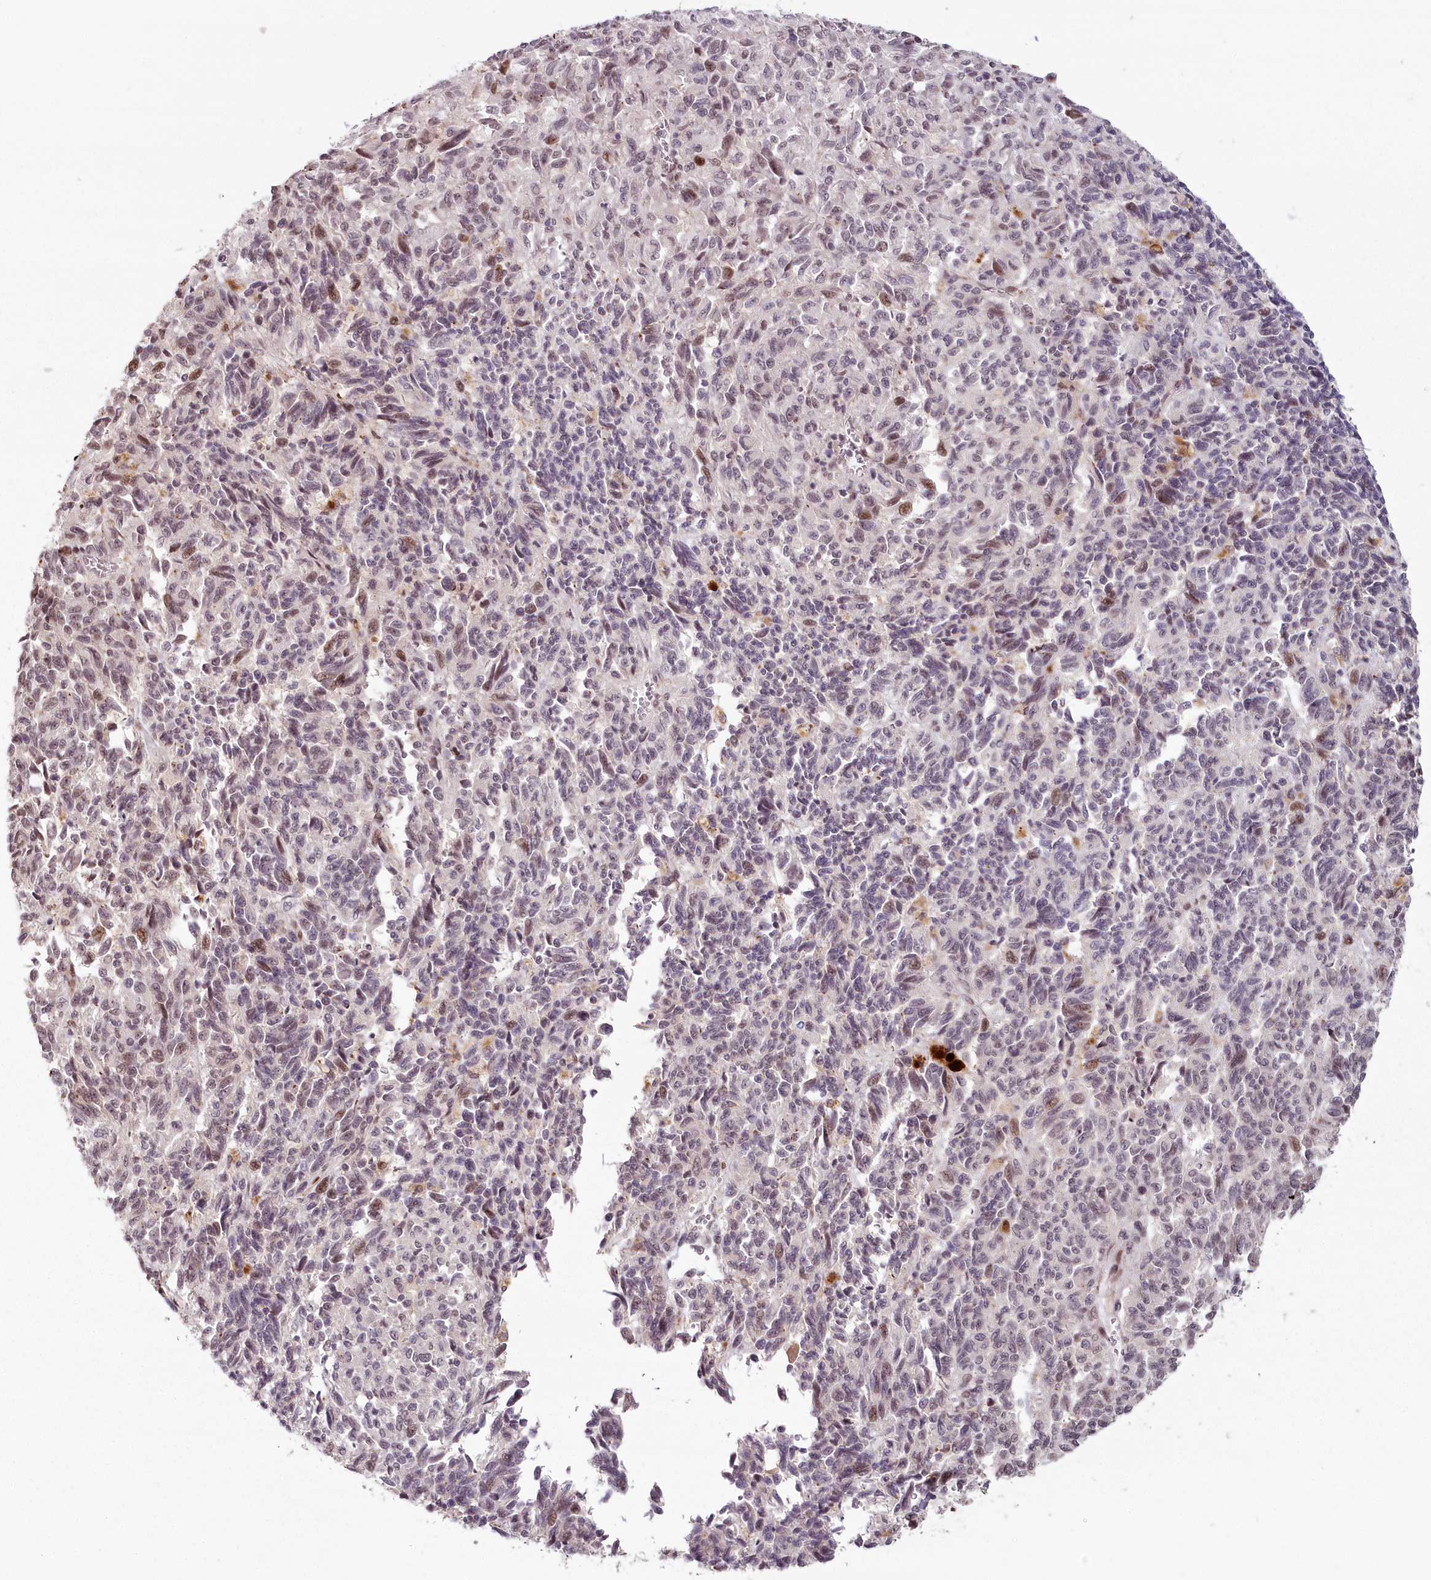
{"staining": {"intensity": "moderate", "quantity": "<25%", "location": "nuclear"}, "tissue": "melanoma", "cell_type": "Tumor cells", "image_type": "cancer", "snomed": [{"axis": "morphology", "description": "Malignant melanoma, Metastatic site"}, {"axis": "topography", "description": "Lung"}], "caption": "Immunohistochemistry histopathology image of neoplastic tissue: human melanoma stained using immunohistochemistry (IHC) displays low levels of moderate protein expression localized specifically in the nuclear of tumor cells, appearing as a nuclear brown color.", "gene": "FAM204A", "patient": {"sex": "male", "age": 64}}